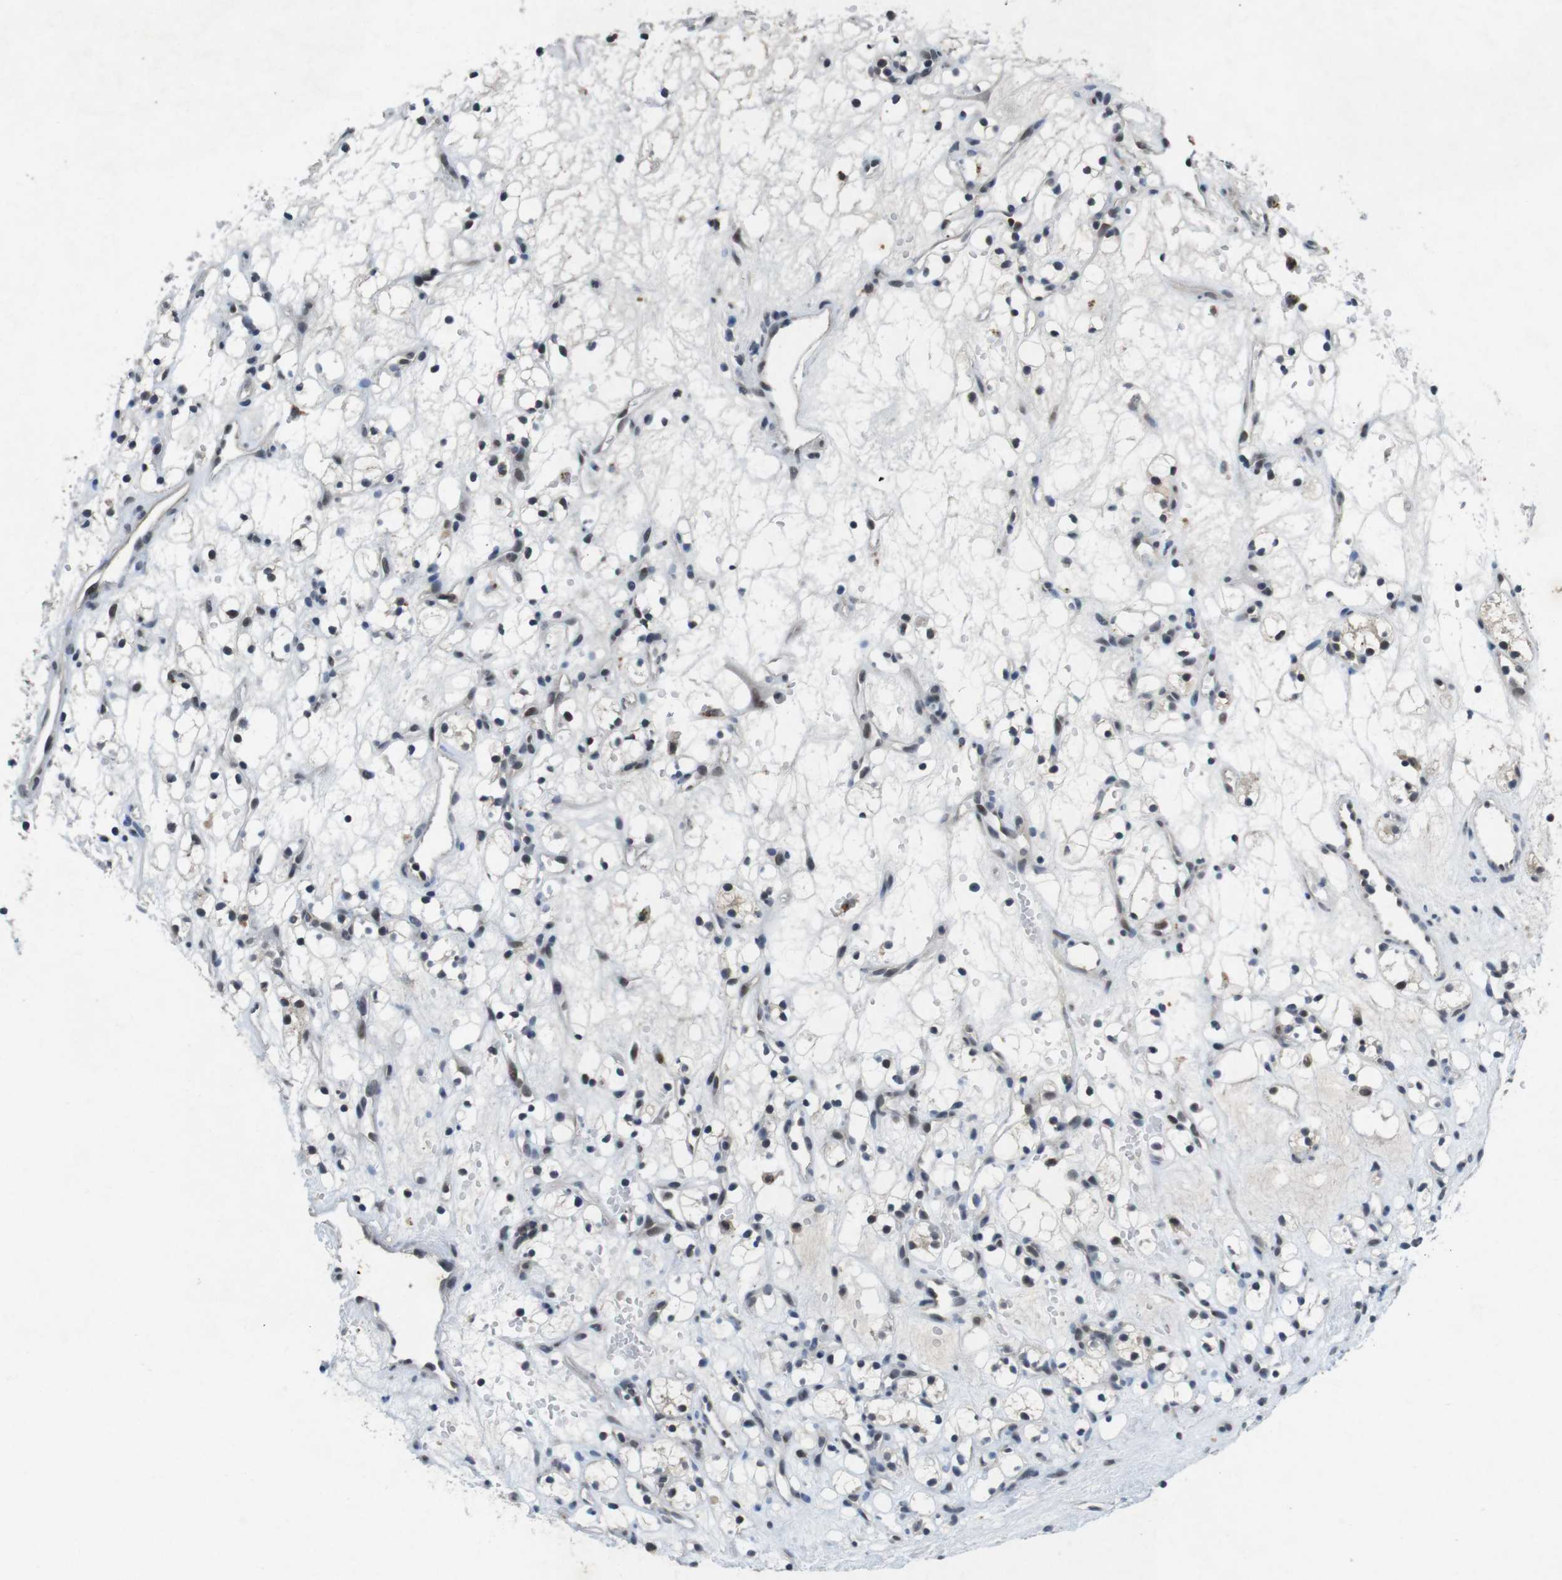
{"staining": {"intensity": "negative", "quantity": "none", "location": "none"}, "tissue": "renal cancer", "cell_type": "Tumor cells", "image_type": "cancer", "snomed": [{"axis": "morphology", "description": "Adenocarcinoma, NOS"}, {"axis": "topography", "description": "Kidney"}], "caption": "Human adenocarcinoma (renal) stained for a protein using immunohistochemistry (IHC) shows no positivity in tumor cells.", "gene": "USP7", "patient": {"sex": "female", "age": 60}}